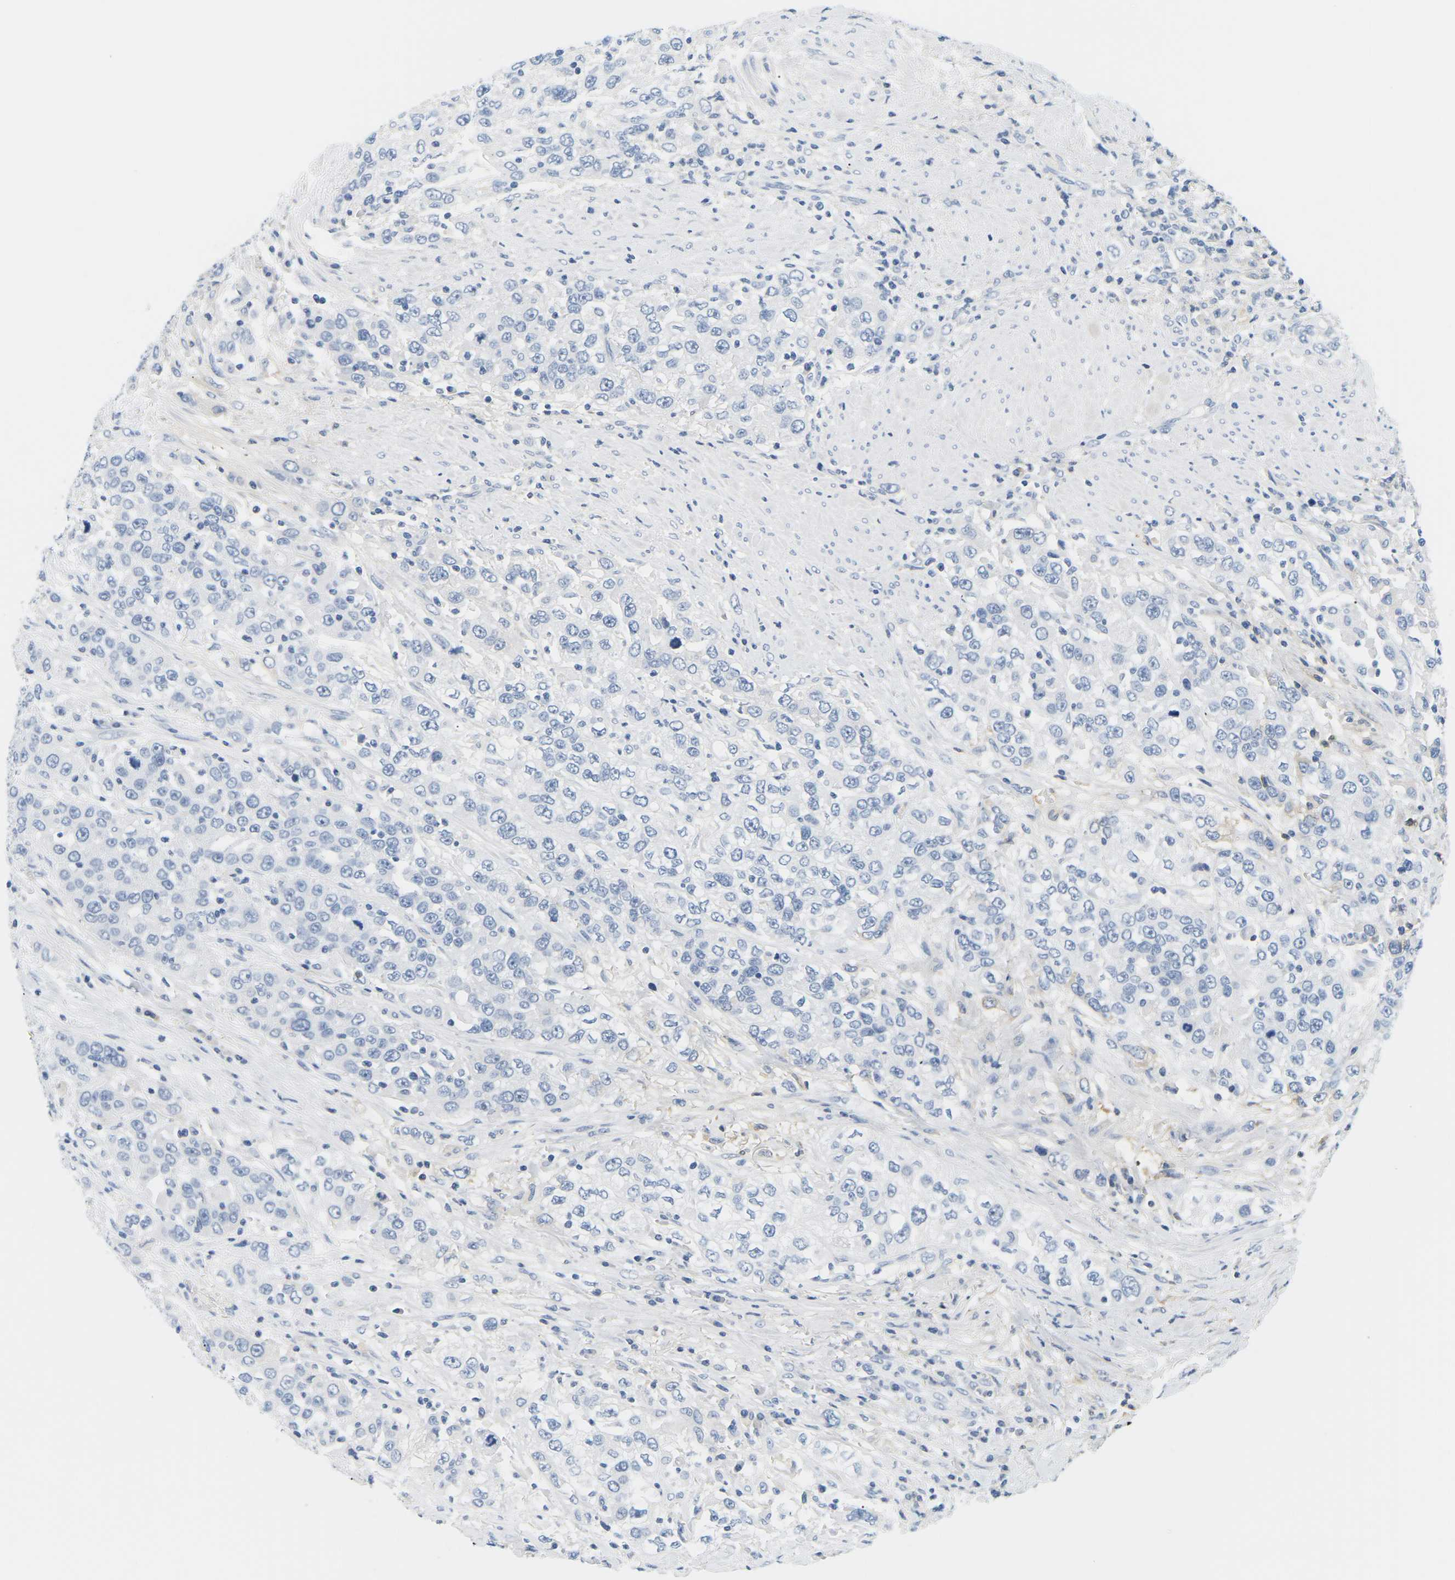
{"staining": {"intensity": "negative", "quantity": "none", "location": "none"}, "tissue": "urothelial cancer", "cell_type": "Tumor cells", "image_type": "cancer", "snomed": [{"axis": "morphology", "description": "Urothelial carcinoma, High grade"}, {"axis": "topography", "description": "Urinary bladder"}], "caption": "Micrograph shows no significant protein positivity in tumor cells of urothelial carcinoma (high-grade).", "gene": "APOB", "patient": {"sex": "female", "age": 80}}